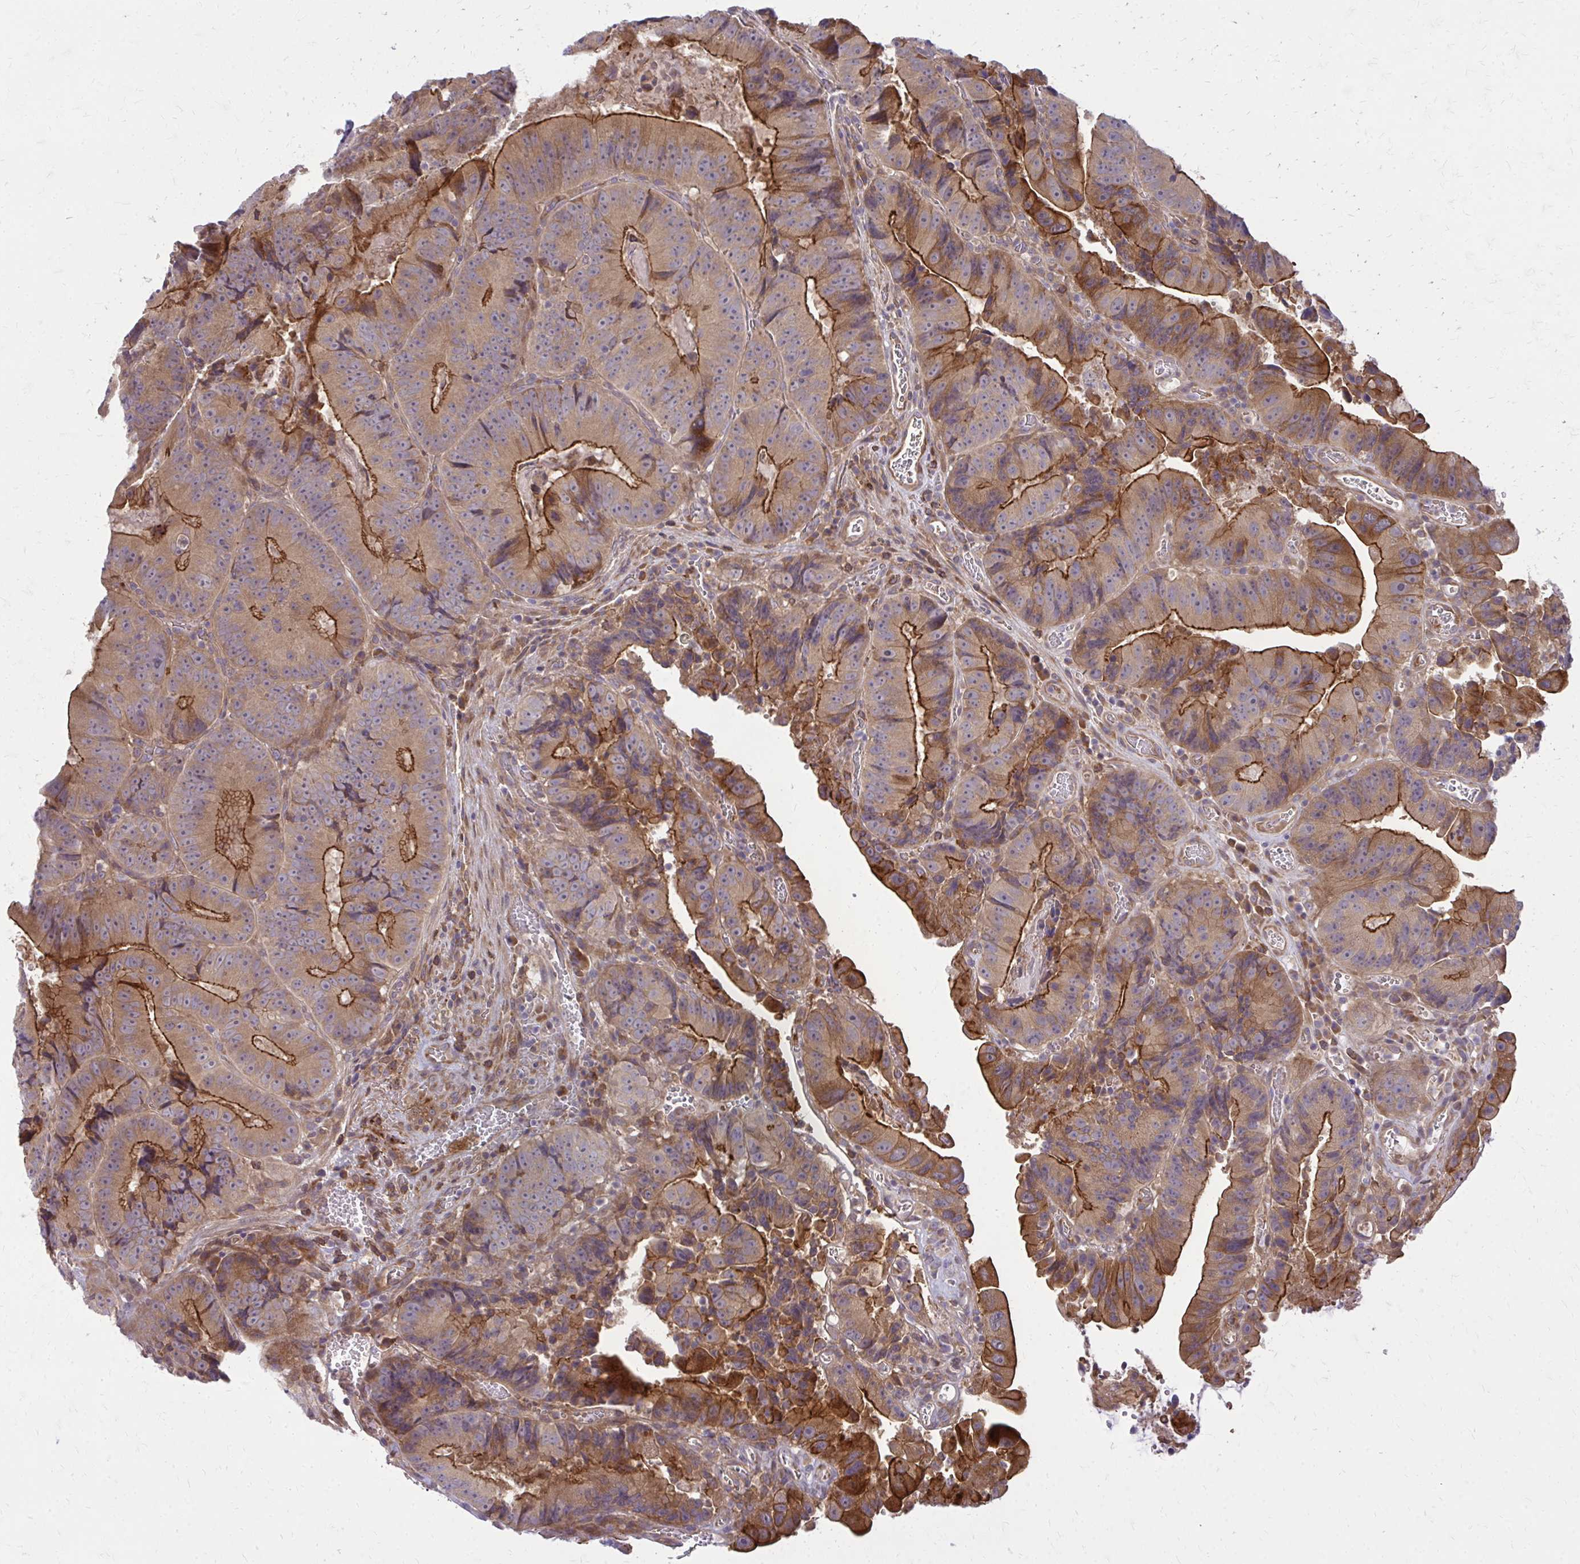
{"staining": {"intensity": "strong", "quantity": ">75%", "location": "cytoplasmic/membranous"}, "tissue": "colorectal cancer", "cell_type": "Tumor cells", "image_type": "cancer", "snomed": [{"axis": "morphology", "description": "Adenocarcinoma, NOS"}, {"axis": "topography", "description": "Colon"}], "caption": "Colorectal cancer stained with DAB (3,3'-diaminobenzidine) immunohistochemistry (IHC) shows high levels of strong cytoplasmic/membranous expression in approximately >75% of tumor cells.", "gene": "OXNAD1", "patient": {"sex": "female", "age": 86}}